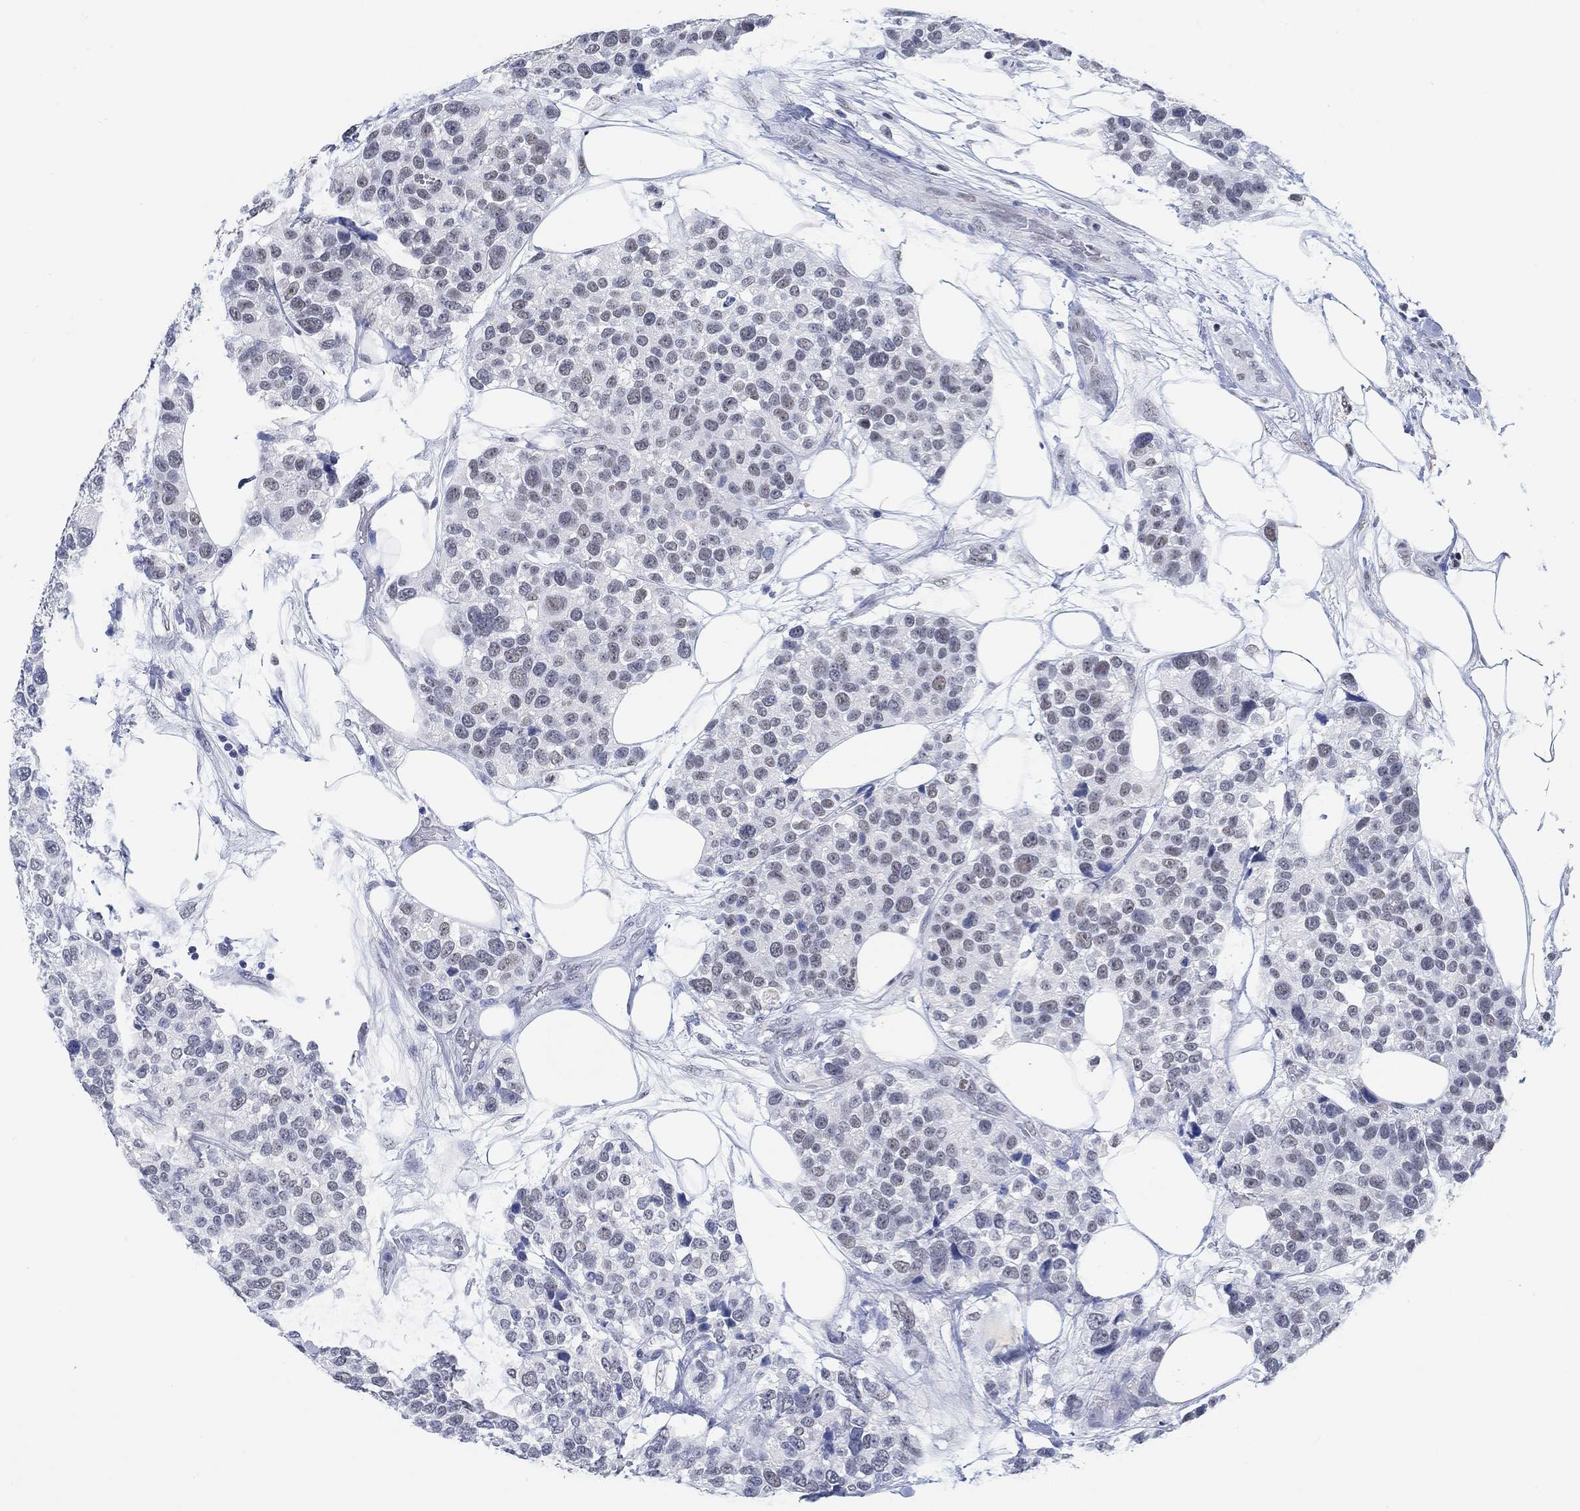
{"staining": {"intensity": "weak", "quantity": "<25%", "location": "nuclear"}, "tissue": "urothelial cancer", "cell_type": "Tumor cells", "image_type": "cancer", "snomed": [{"axis": "morphology", "description": "Urothelial carcinoma, High grade"}, {"axis": "topography", "description": "Urinary bladder"}], "caption": "Immunohistochemistry (IHC) photomicrograph of neoplastic tissue: human urothelial cancer stained with DAB (3,3'-diaminobenzidine) shows no significant protein expression in tumor cells. (DAB (3,3'-diaminobenzidine) immunohistochemistry (IHC) visualized using brightfield microscopy, high magnification).", "gene": "PPP1R17", "patient": {"sex": "male", "age": 77}}